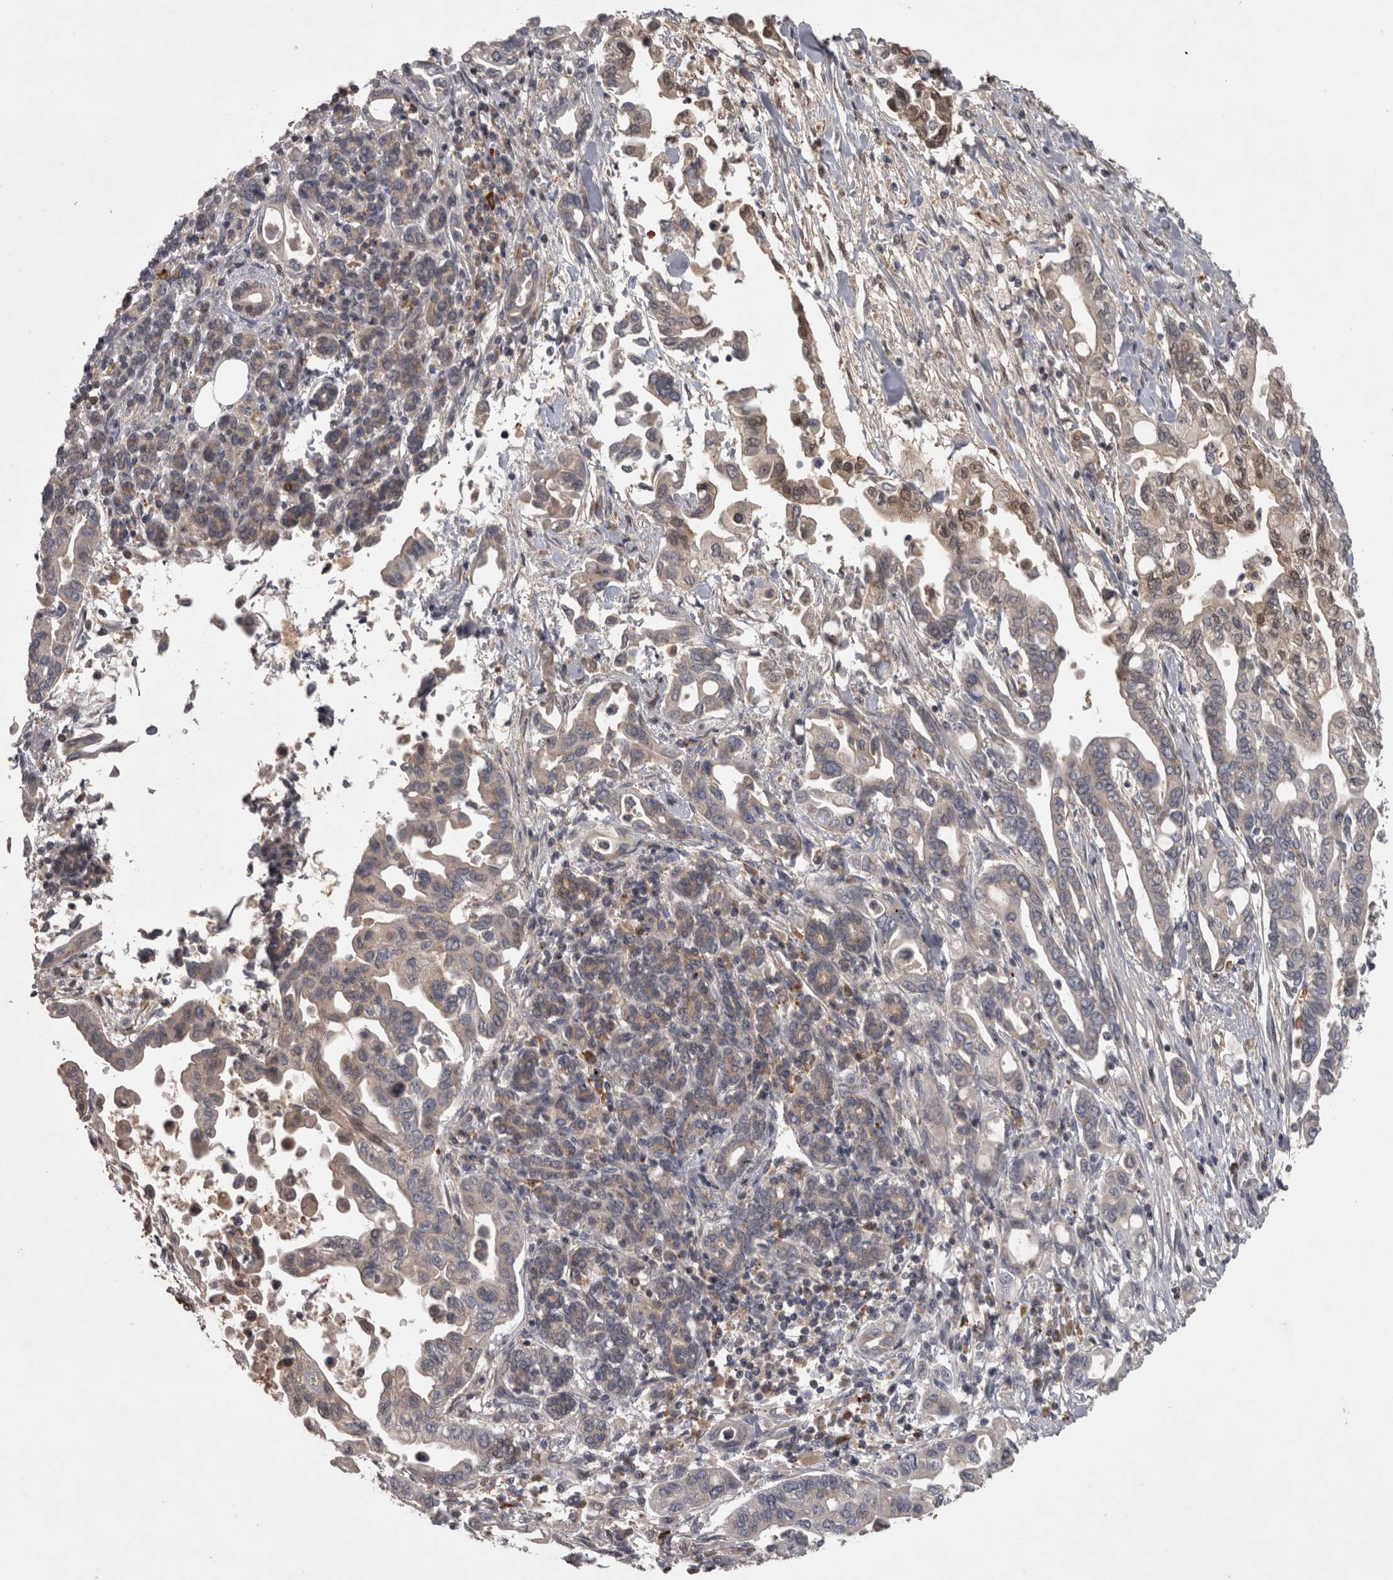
{"staining": {"intensity": "weak", "quantity": "25%-75%", "location": "cytoplasmic/membranous"}, "tissue": "pancreatic cancer", "cell_type": "Tumor cells", "image_type": "cancer", "snomed": [{"axis": "morphology", "description": "Adenocarcinoma, NOS"}, {"axis": "topography", "description": "Pancreas"}], "caption": "IHC histopathology image of neoplastic tissue: pancreatic adenocarcinoma stained using immunohistochemistry (IHC) displays low levels of weak protein expression localized specifically in the cytoplasmic/membranous of tumor cells, appearing as a cytoplasmic/membranous brown color.", "gene": "SLCO5A1", "patient": {"sex": "female", "age": 57}}